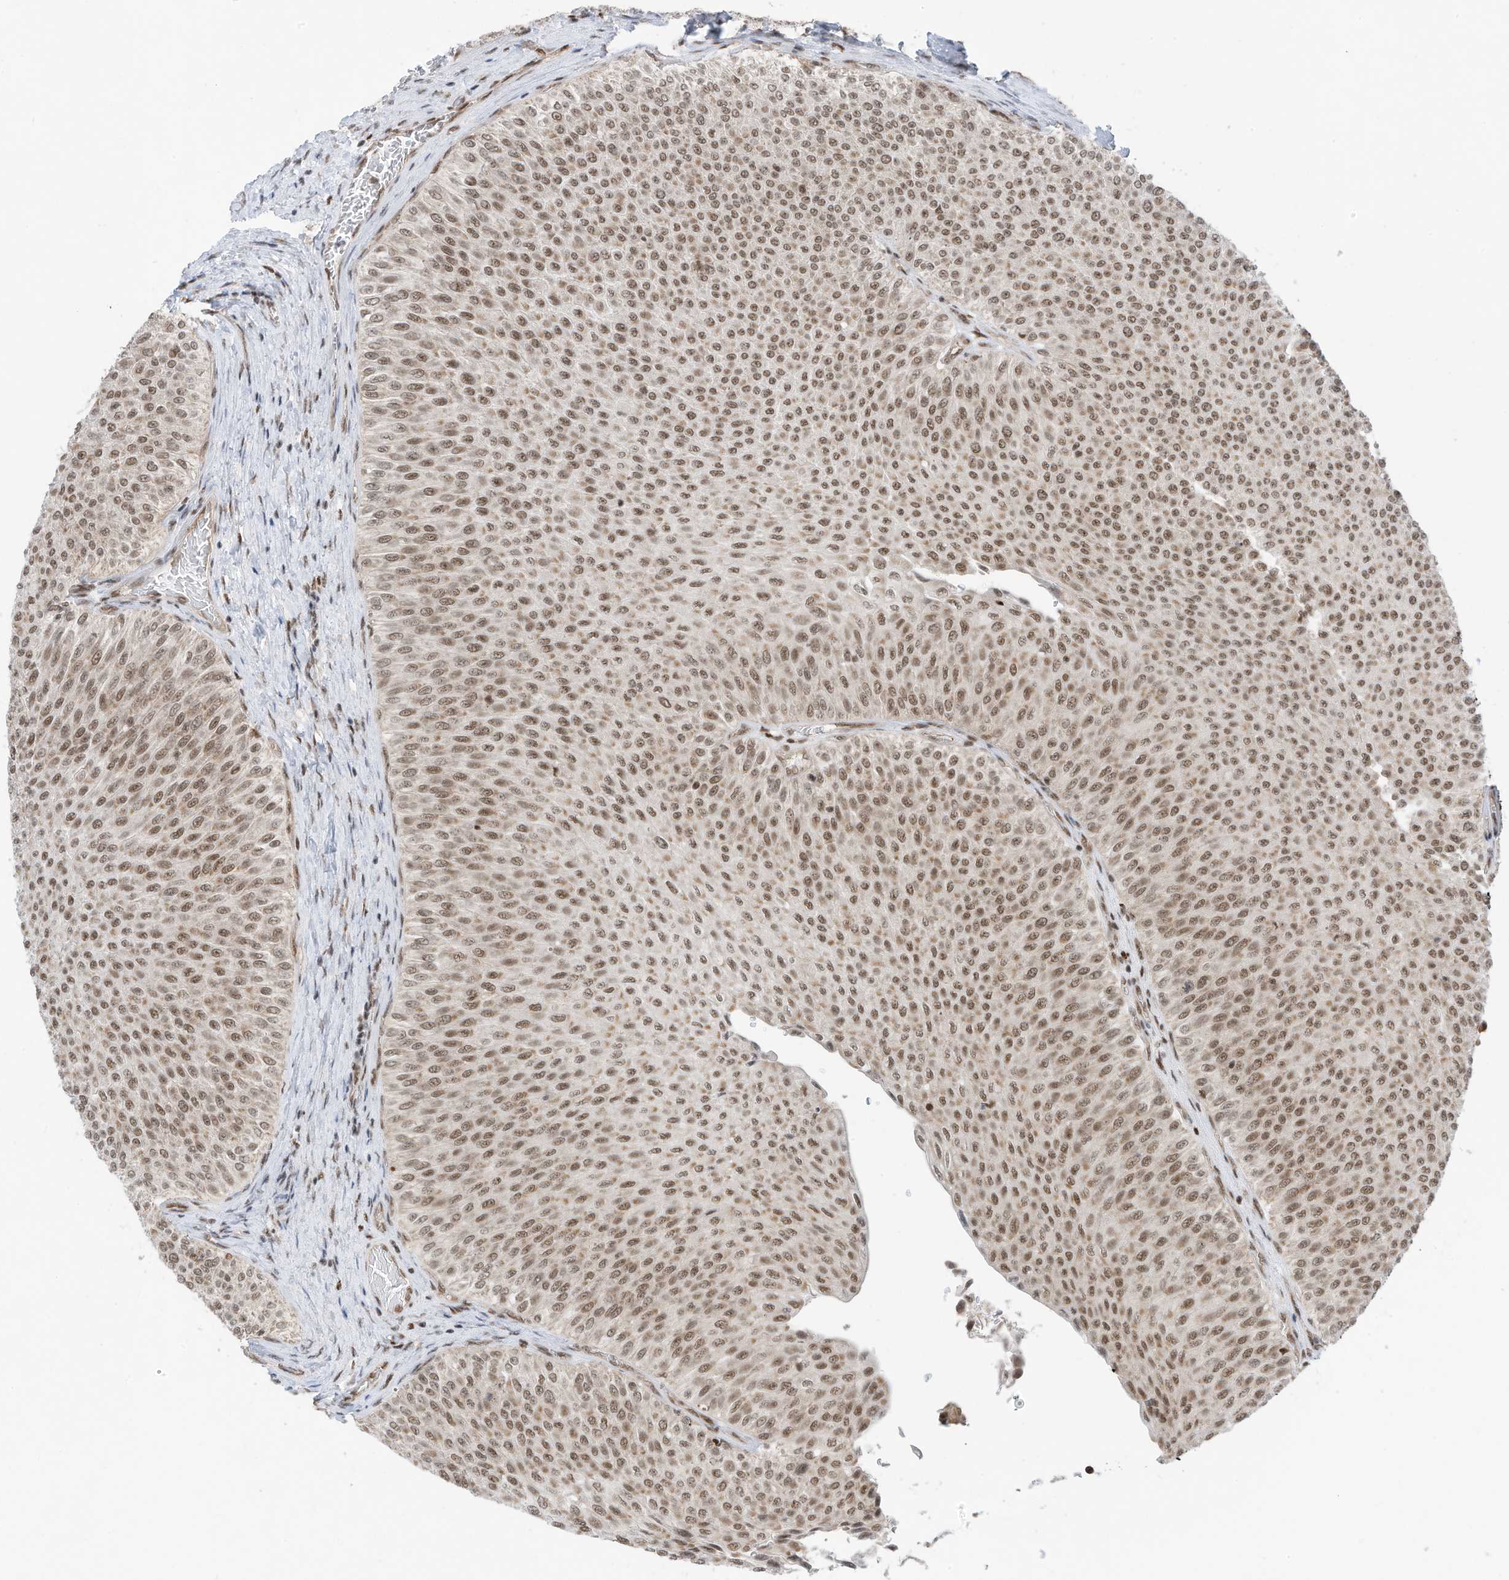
{"staining": {"intensity": "moderate", "quantity": "25%-75%", "location": "nuclear"}, "tissue": "urothelial cancer", "cell_type": "Tumor cells", "image_type": "cancer", "snomed": [{"axis": "morphology", "description": "Urothelial carcinoma, Low grade"}, {"axis": "topography", "description": "Urinary bladder"}], "caption": "Immunohistochemistry (IHC) (DAB) staining of human urothelial cancer reveals moderate nuclear protein staining in approximately 25%-75% of tumor cells. (DAB (3,3'-diaminobenzidine) IHC with brightfield microscopy, high magnification).", "gene": "AURKAIP1", "patient": {"sex": "male", "age": 78}}